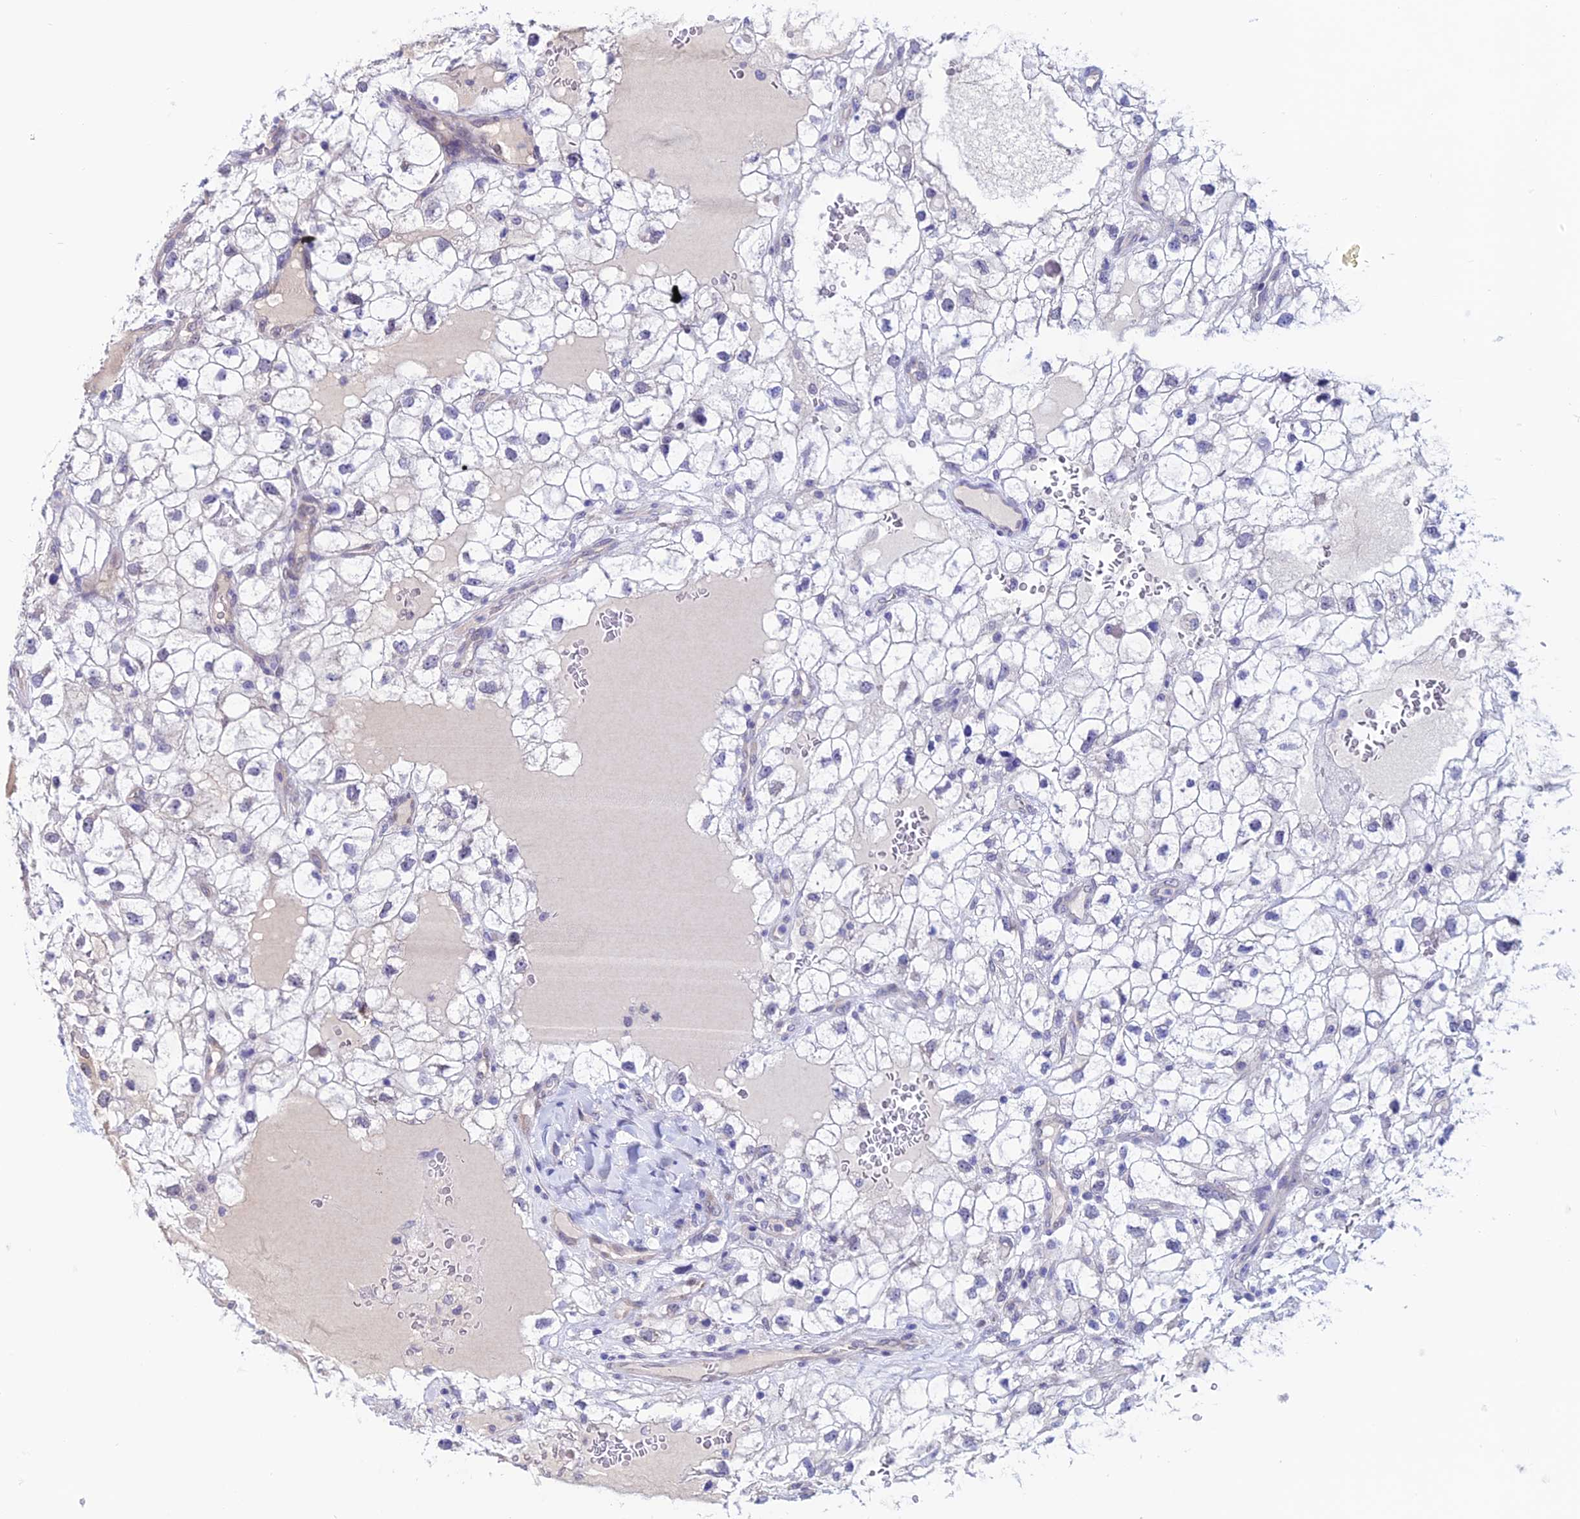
{"staining": {"intensity": "negative", "quantity": "none", "location": "none"}, "tissue": "renal cancer", "cell_type": "Tumor cells", "image_type": "cancer", "snomed": [{"axis": "morphology", "description": "Adenocarcinoma, NOS"}, {"axis": "topography", "description": "Kidney"}], "caption": "The immunohistochemistry image has no significant staining in tumor cells of renal cancer (adenocarcinoma) tissue.", "gene": "FZD8", "patient": {"sex": "male", "age": 59}}